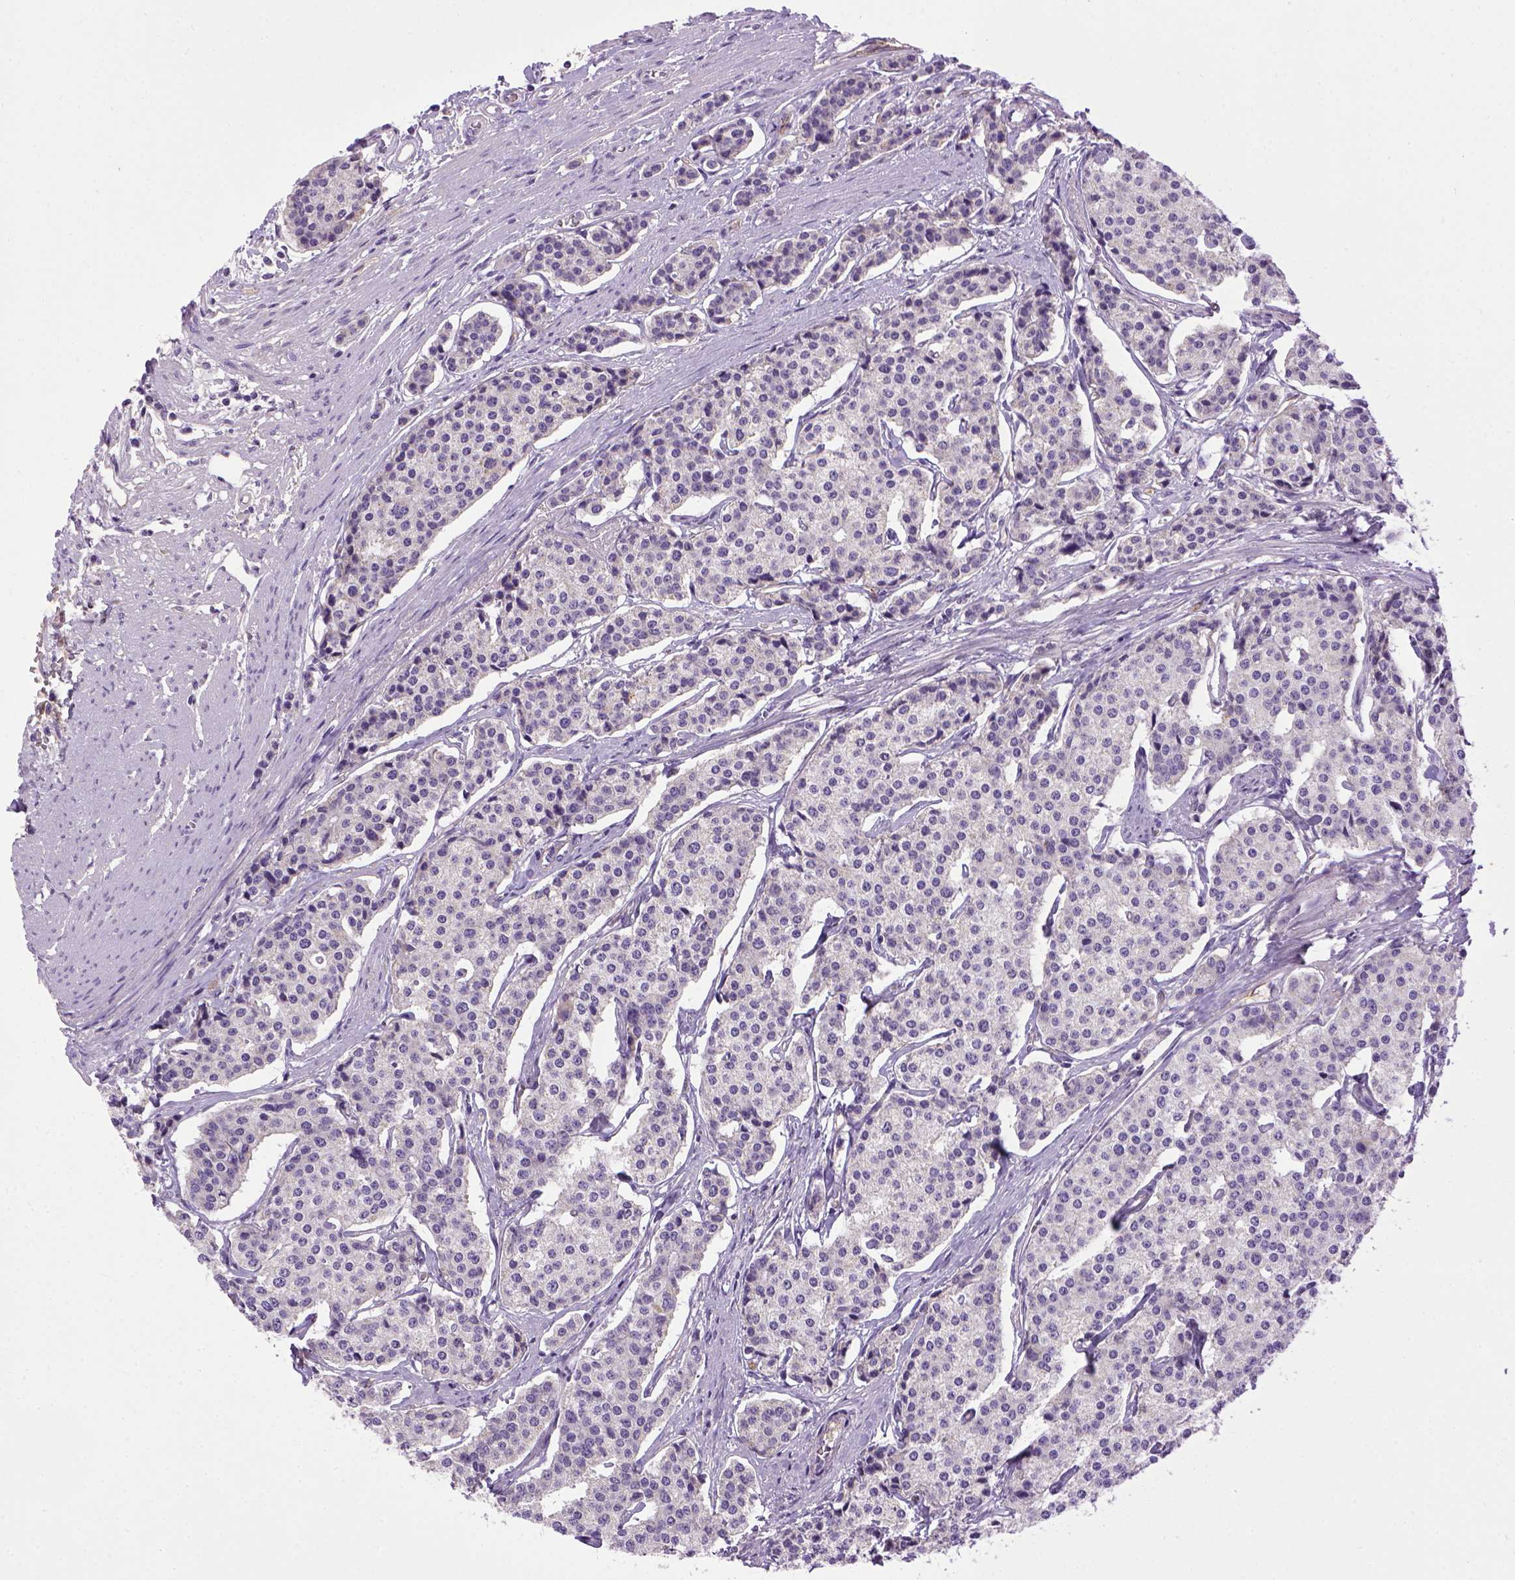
{"staining": {"intensity": "negative", "quantity": "none", "location": "none"}, "tissue": "carcinoid", "cell_type": "Tumor cells", "image_type": "cancer", "snomed": [{"axis": "morphology", "description": "Carcinoid, malignant, NOS"}, {"axis": "topography", "description": "Small intestine"}], "caption": "Tumor cells show no significant positivity in carcinoid.", "gene": "ENG", "patient": {"sex": "female", "age": 65}}